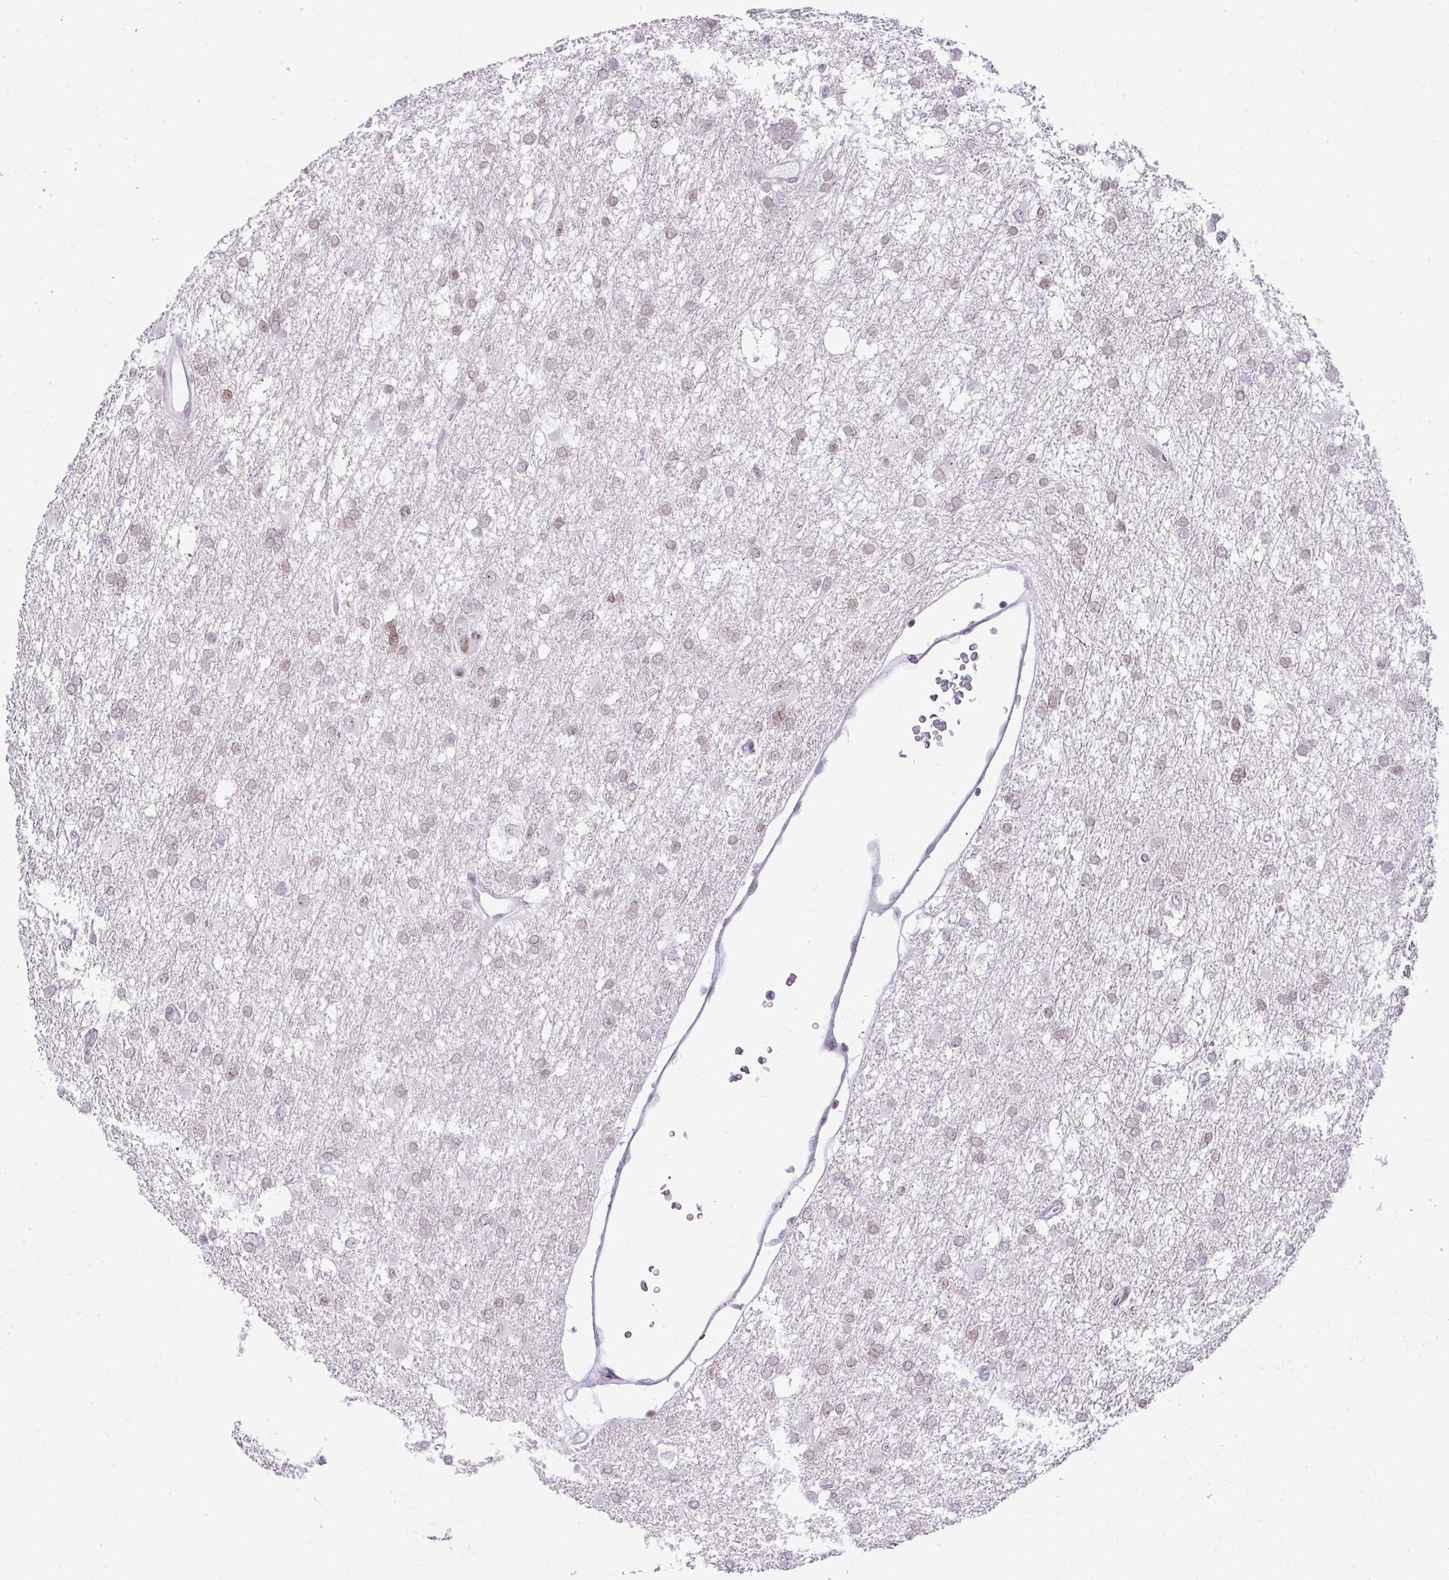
{"staining": {"intensity": "weak", "quantity": "<25%", "location": "nuclear"}, "tissue": "glioma", "cell_type": "Tumor cells", "image_type": "cancer", "snomed": [{"axis": "morphology", "description": "Glioma, malignant, High grade"}, {"axis": "topography", "description": "Brain"}], "caption": "An immunohistochemistry (IHC) image of glioma is shown. There is no staining in tumor cells of glioma. Nuclei are stained in blue.", "gene": "CCDC137", "patient": {"sex": "male", "age": 61}}